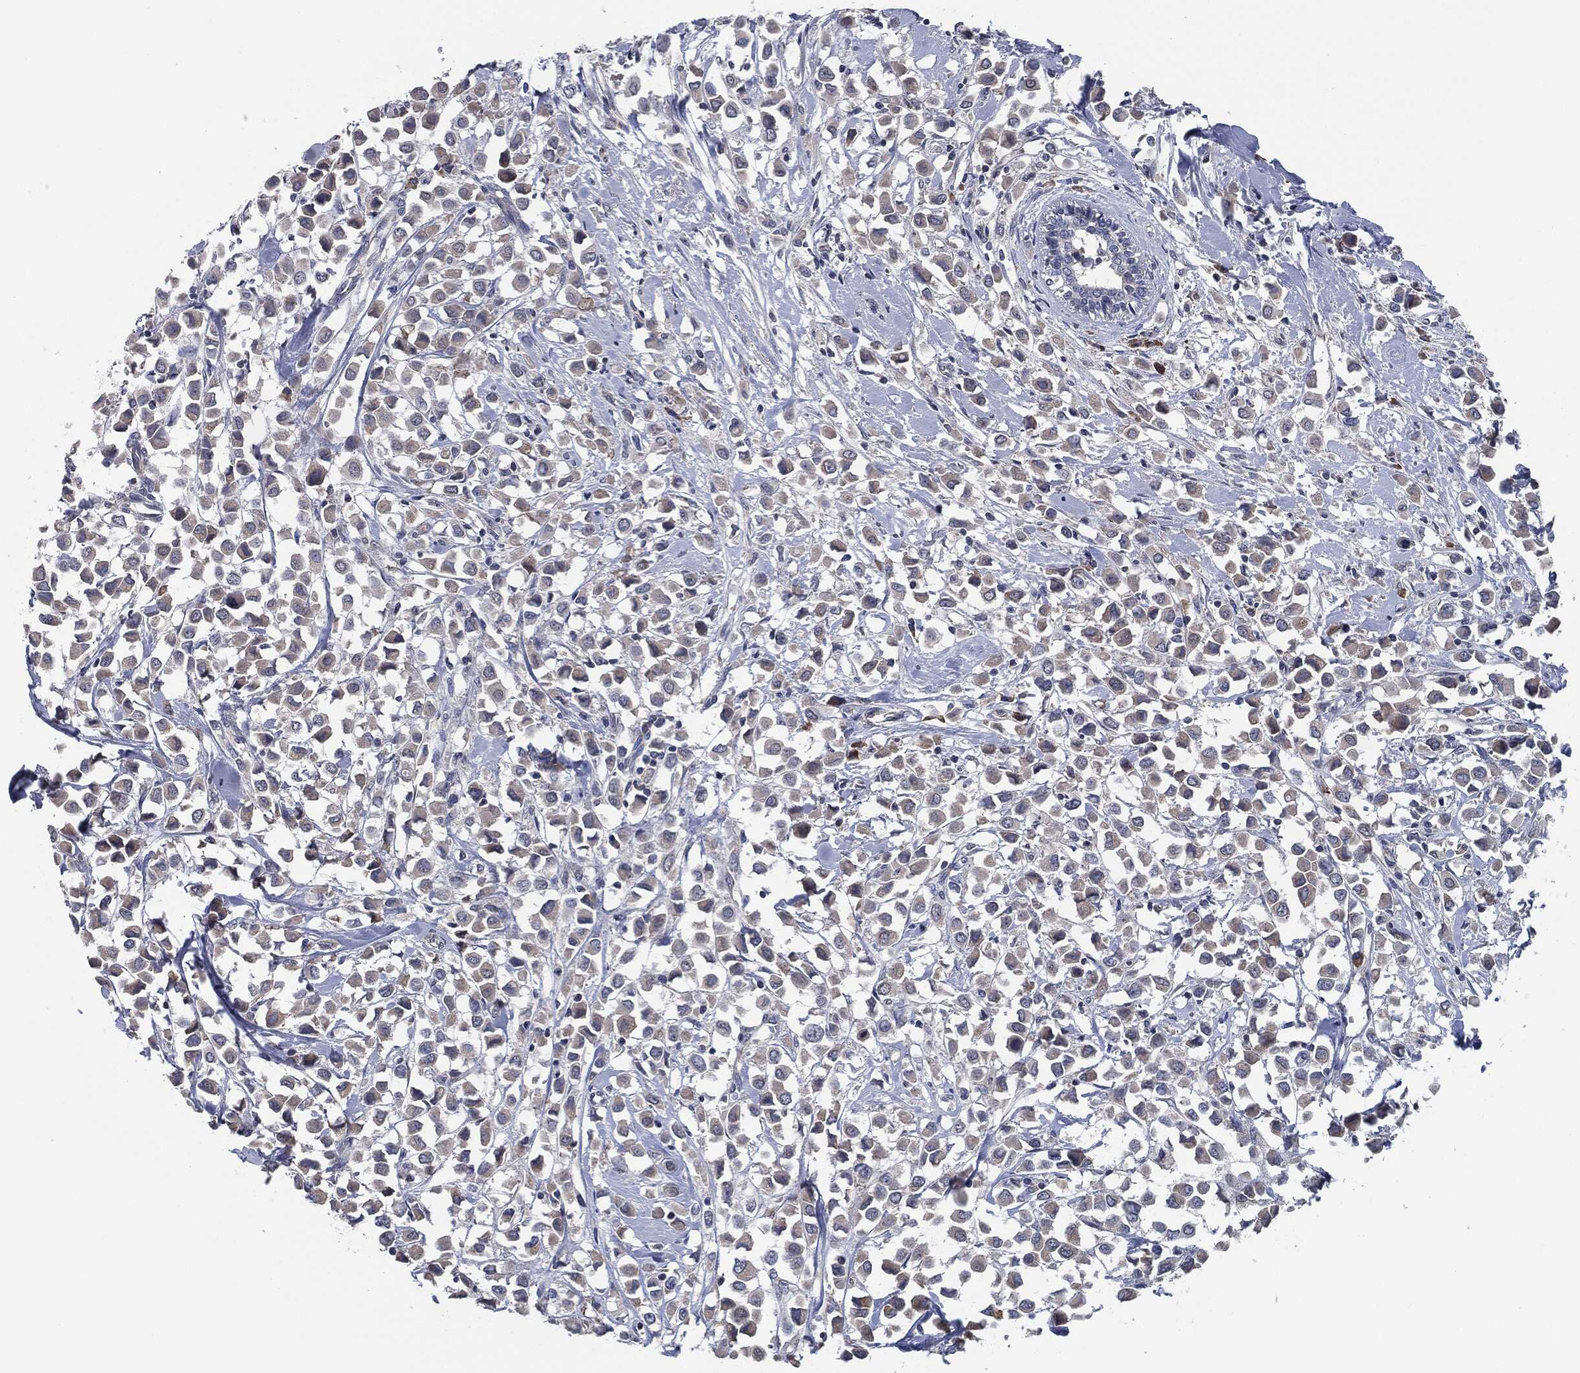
{"staining": {"intensity": "negative", "quantity": "none", "location": "none"}, "tissue": "breast cancer", "cell_type": "Tumor cells", "image_type": "cancer", "snomed": [{"axis": "morphology", "description": "Duct carcinoma"}, {"axis": "topography", "description": "Breast"}], "caption": "This micrograph is of breast intraductal carcinoma stained with immunohistochemistry (IHC) to label a protein in brown with the nuclei are counter-stained blue. There is no expression in tumor cells.", "gene": "IL2RG", "patient": {"sex": "female", "age": 61}}